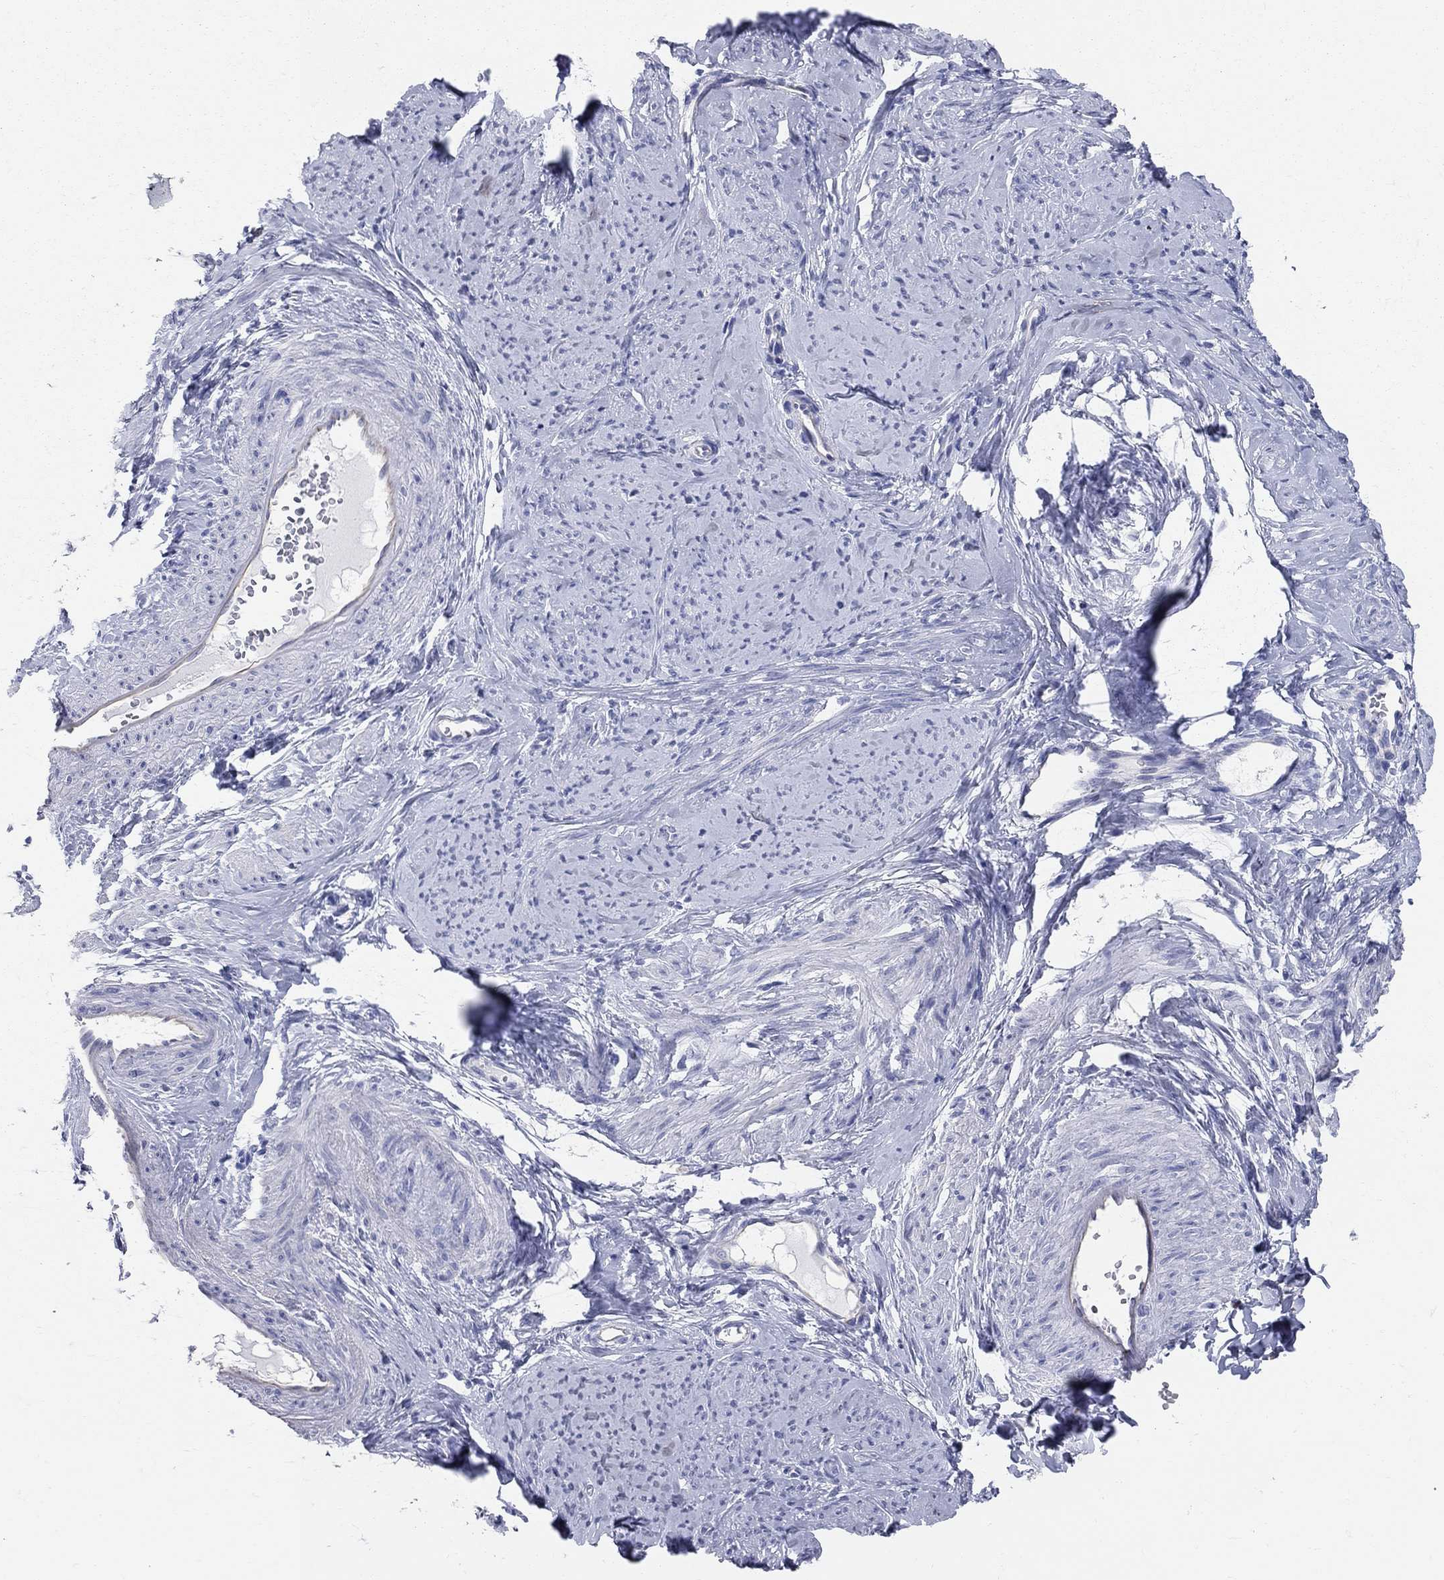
{"staining": {"intensity": "negative", "quantity": "none", "location": "none"}, "tissue": "smooth muscle", "cell_type": "Smooth muscle cells", "image_type": "normal", "snomed": [{"axis": "morphology", "description": "Normal tissue, NOS"}, {"axis": "topography", "description": "Smooth muscle"}], "caption": "IHC photomicrograph of unremarkable smooth muscle stained for a protein (brown), which demonstrates no positivity in smooth muscle cells.", "gene": "AOX1", "patient": {"sex": "female", "age": 48}}